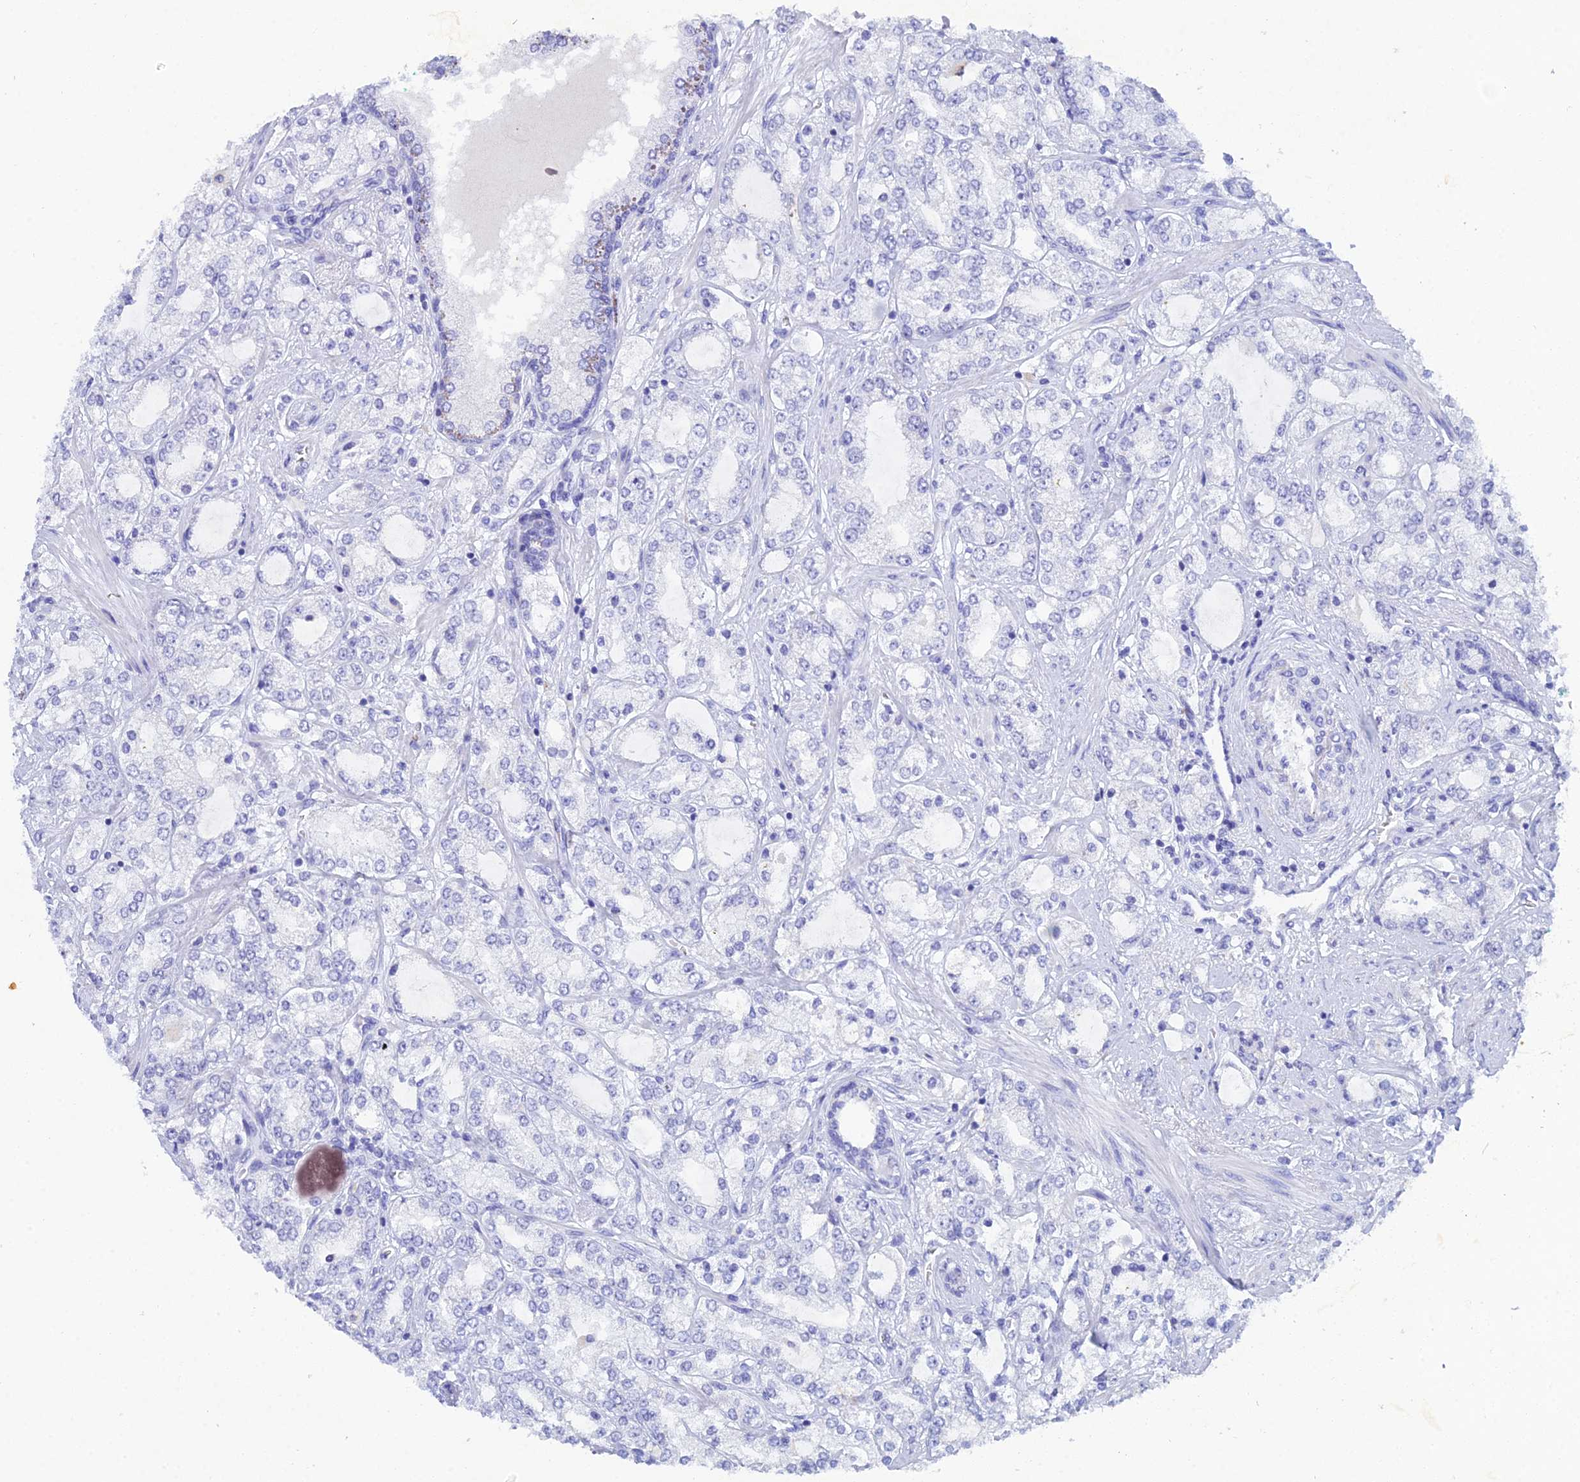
{"staining": {"intensity": "negative", "quantity": "none", "location": "none"}, "tissue": "prostate cancer", "cell_type": "Tumor cells", "image_type": "cancer", "snomed": [{"axis": "morphology", "description": "Adenocarcinoma, High grade"}, {"axis": "topography", "description": "Prostate"}], "caption": "Prostate adenocarcinoma (high-grade) was stained to show a protein in brown. There is no significant staining in tumor cells. The staining is performed using DAB brown chromogen with nuclei counter-stained in using hematoxylin.", "gene": "REG1A", "patient": {"sex": "male", "age": 64}}